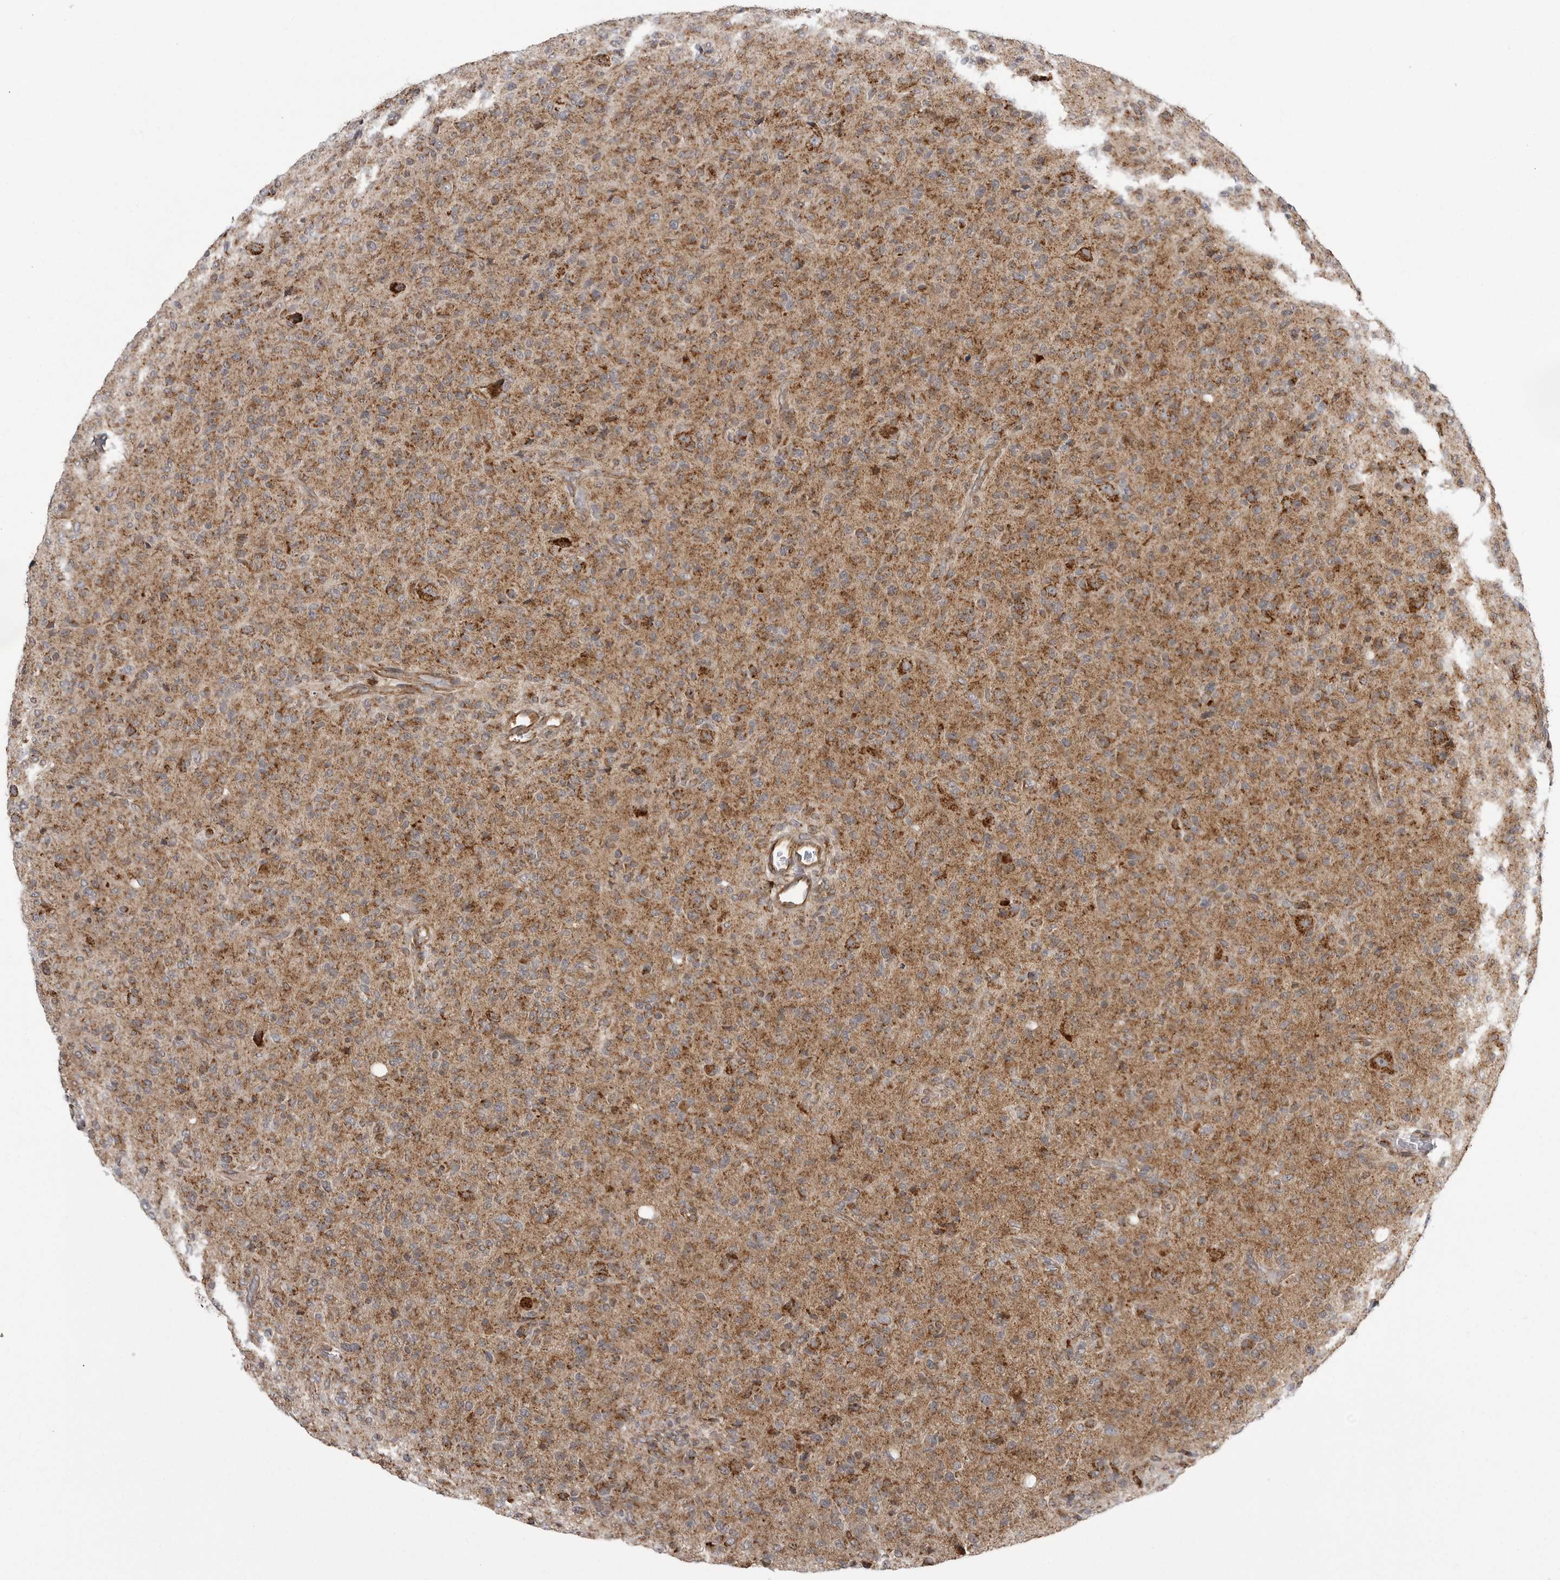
{"staining": {"intensity": "moderate", "quantity": ">75%", "location": "cytoplasmic/membranous"}, "tissue": "glioma", "cell_type": "Tumor cells", "image_type": "cancer", "snomed": [{"axis": "morphology", "description": "Glioma, malignant, High grade"}, {"axis": "topography", "description": "Brain"}], "caption": "The histopathology image shows staining of glioma, revealing moderate cytoplasmic/membranous protein staining (brown color) within tumor cells.", "gene": "FH", "patient": {"sex": "female", "age": 57}}